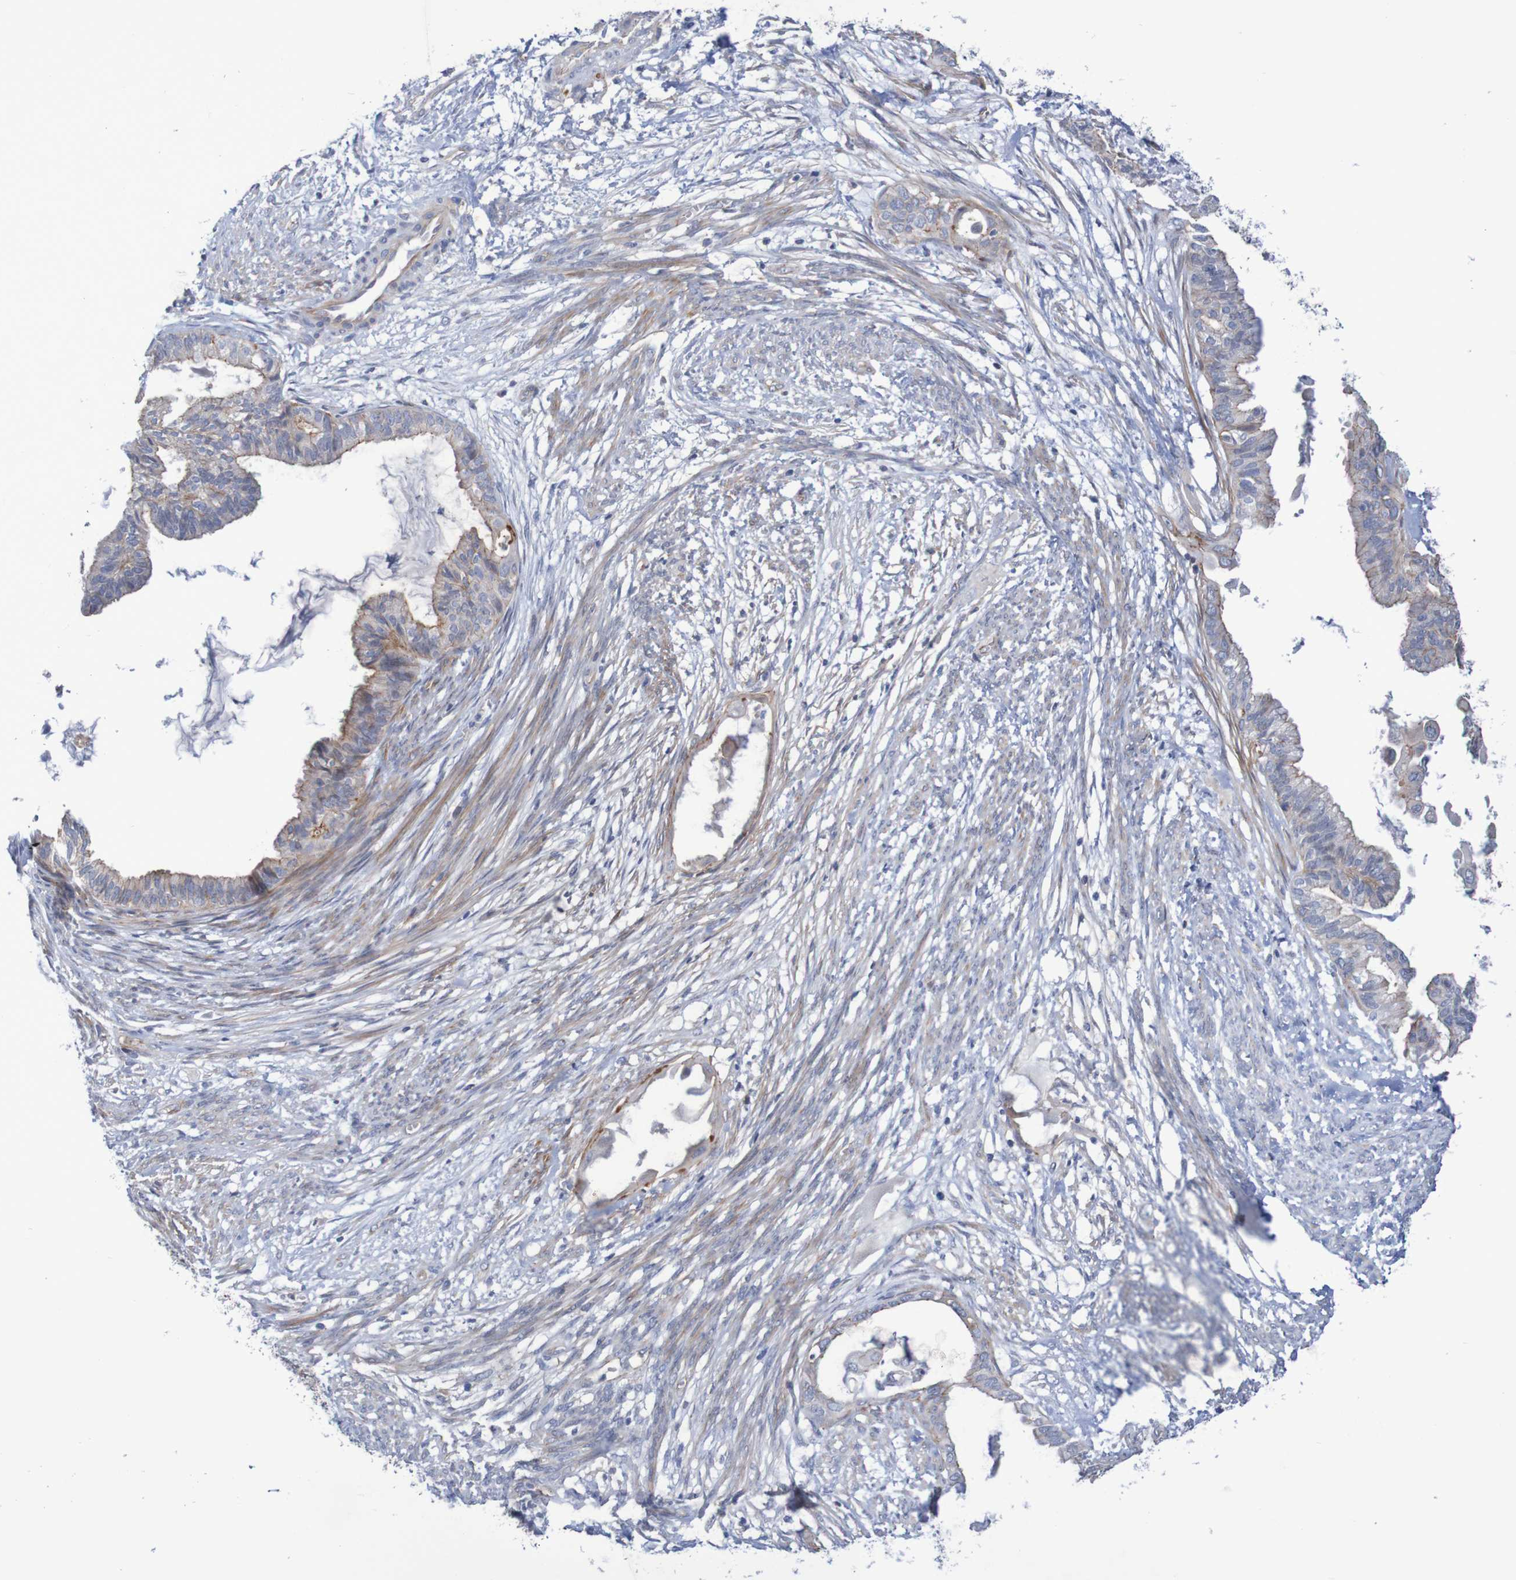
{"staining": {"intensity": "moderate", "quantity": "<25%", "location": "cytoplasmic/membranous"}, "tissue": "cervical cancer", "cell_type": "Tumor cells", "image_type": "cancer", "snomed": [{"axis": "morphology", "description": "Normal tissue, NOS"}, {"axis": "morphology", "description": "Adenocarcinoma, NOS"}, {"axis": "topography", "description": "Cervix"}, {"axis": "topography", "description": "Endometrium"}], "caption": "Cervical adenocarcinoma tissue exhibits moderate cytoplasmic/membranous positivity in approximately <25% of tumor cells, visualized by immunohistochemistry. (brown staining indicates protein expression, while blue staining denotes nuclei).", "gene": "NECTIN2", "patient": {"sex": "female", "age": 86}}